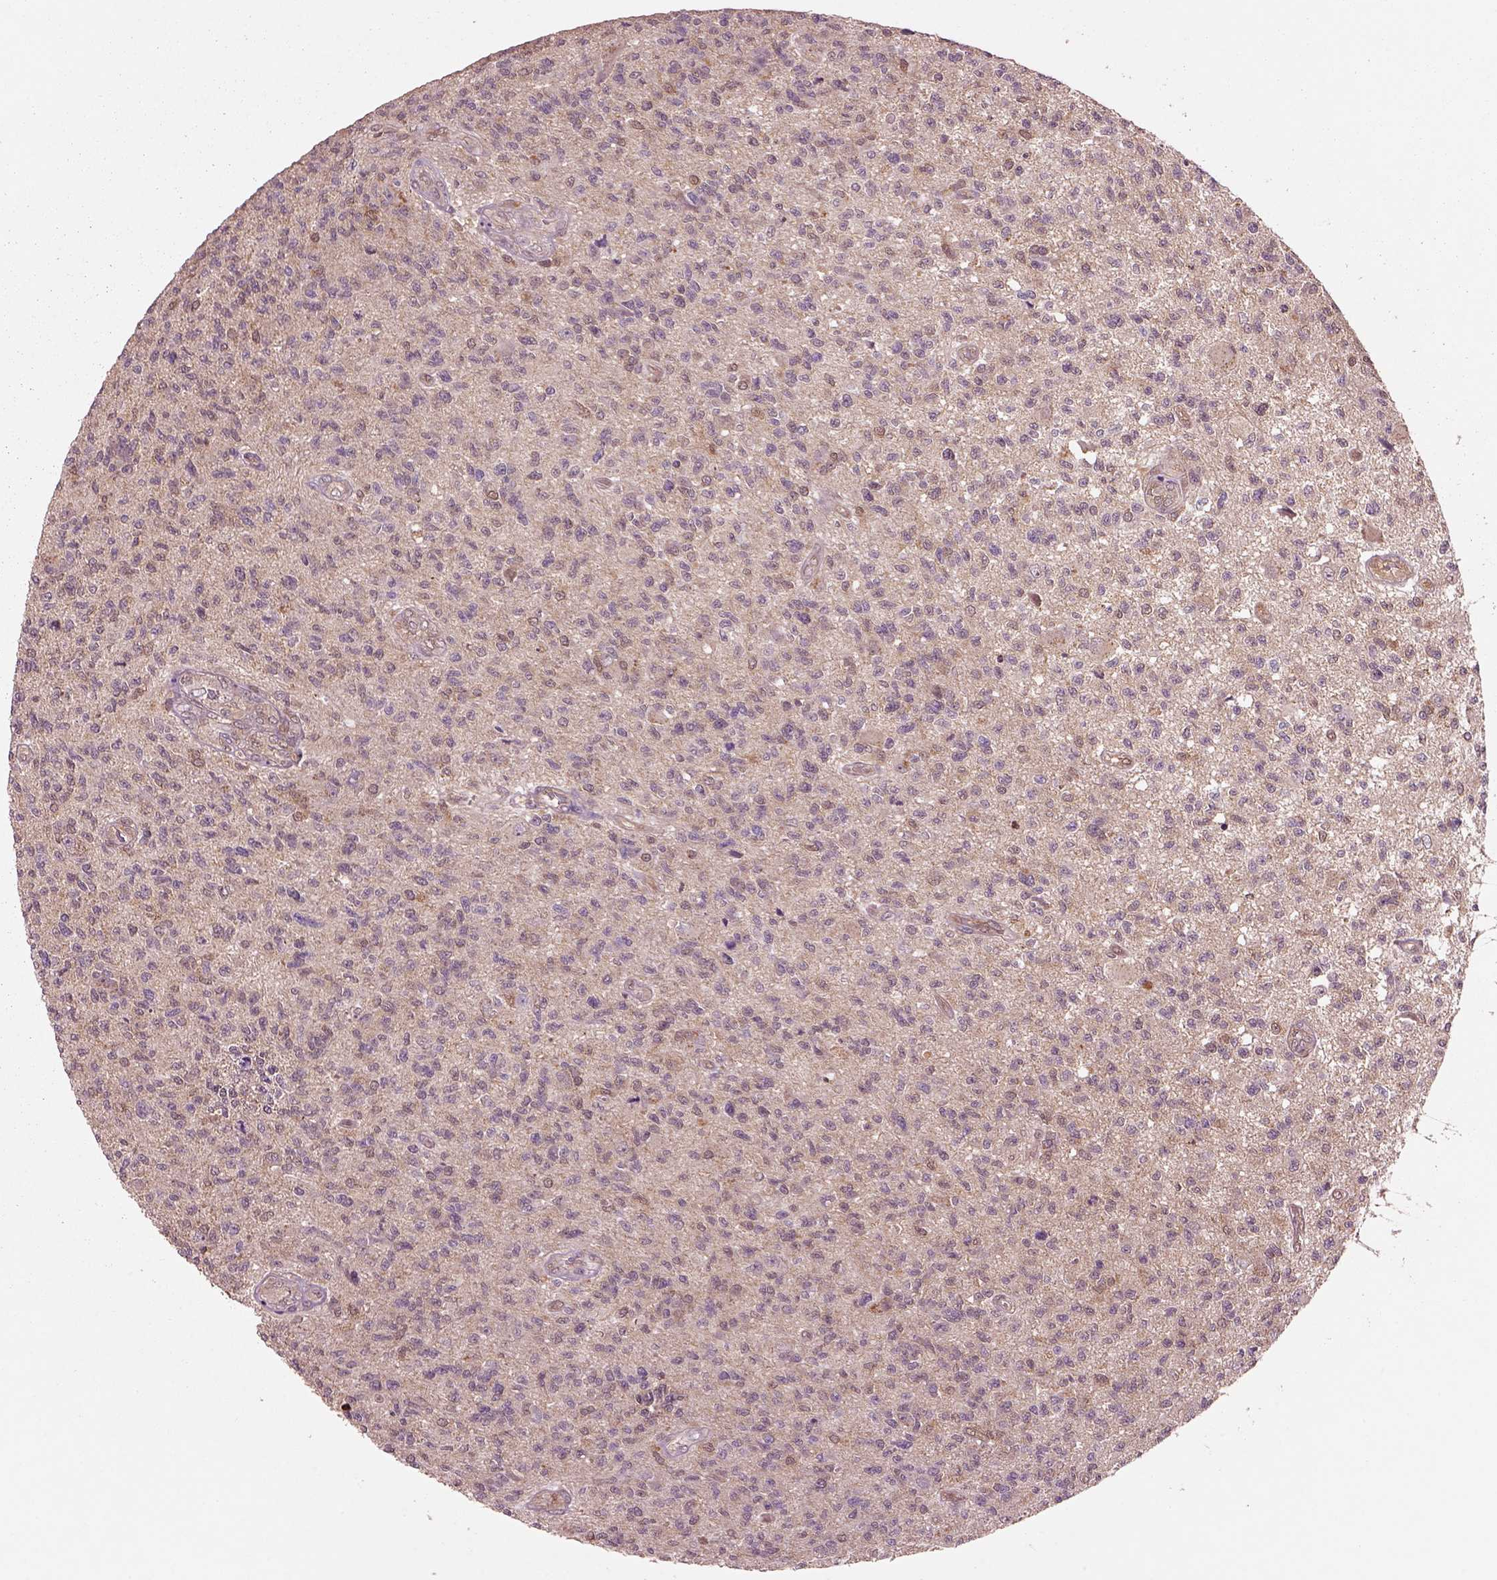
{"staining": {"intensity": "weak", "quantity": "<25%", "location": "cytoplasmic/membranous"}, "tissue": "glioma", "cell_type": "Tumor cells", "image_type": "cancer", "snomed": [{"axis": "morphology", "description": "Glioma, malignant, High grade"}, {"axis": "topography", "description": "Brain"}], "caption": "Tumor cells are negative for protein expression in human glioma.", "gene": "MDP1", "patient": {"sex": "male", "age": 56}}